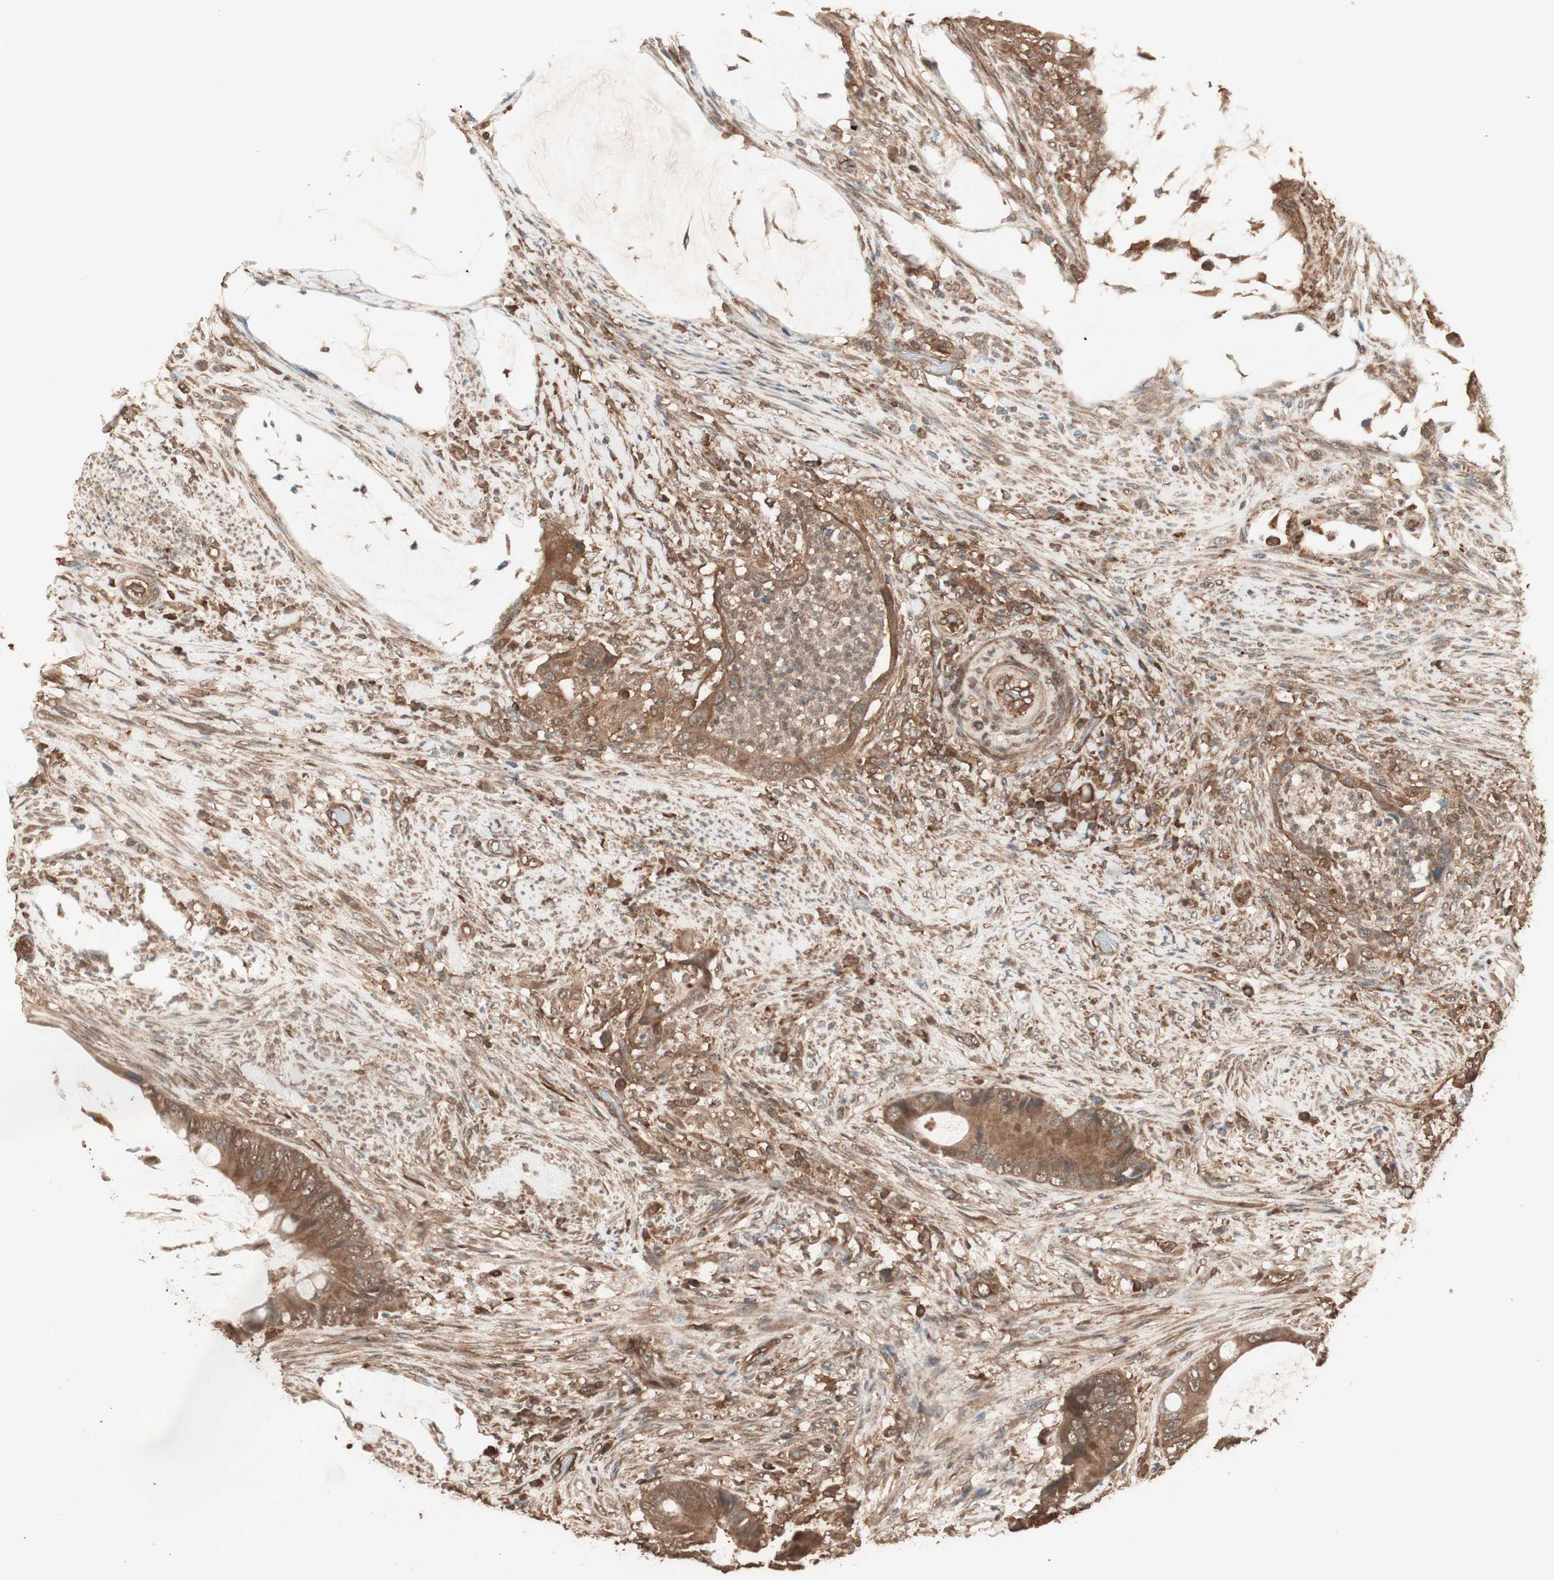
{"staining": {"intensity": "moderate", "quantity": ">75%", "location": "cytoplasmic/membranous"}, "tissue": "colorectal cancer", "cell_type": "Tumor cells", "image_type": "cancer", "snomed": [{"axis": "morphology", "description": "Adenocarcinoma, NOS"}, {"axis": "topography", "description": "Rectum"}], "caption": "Protein staining displays moderate cytoplasmic/membranous positivity in approximately >75% of tumor cells in colorectal adenocarcinoma.", "gene": "CCN4", "patient": {"sex": "female", "age": 77}}